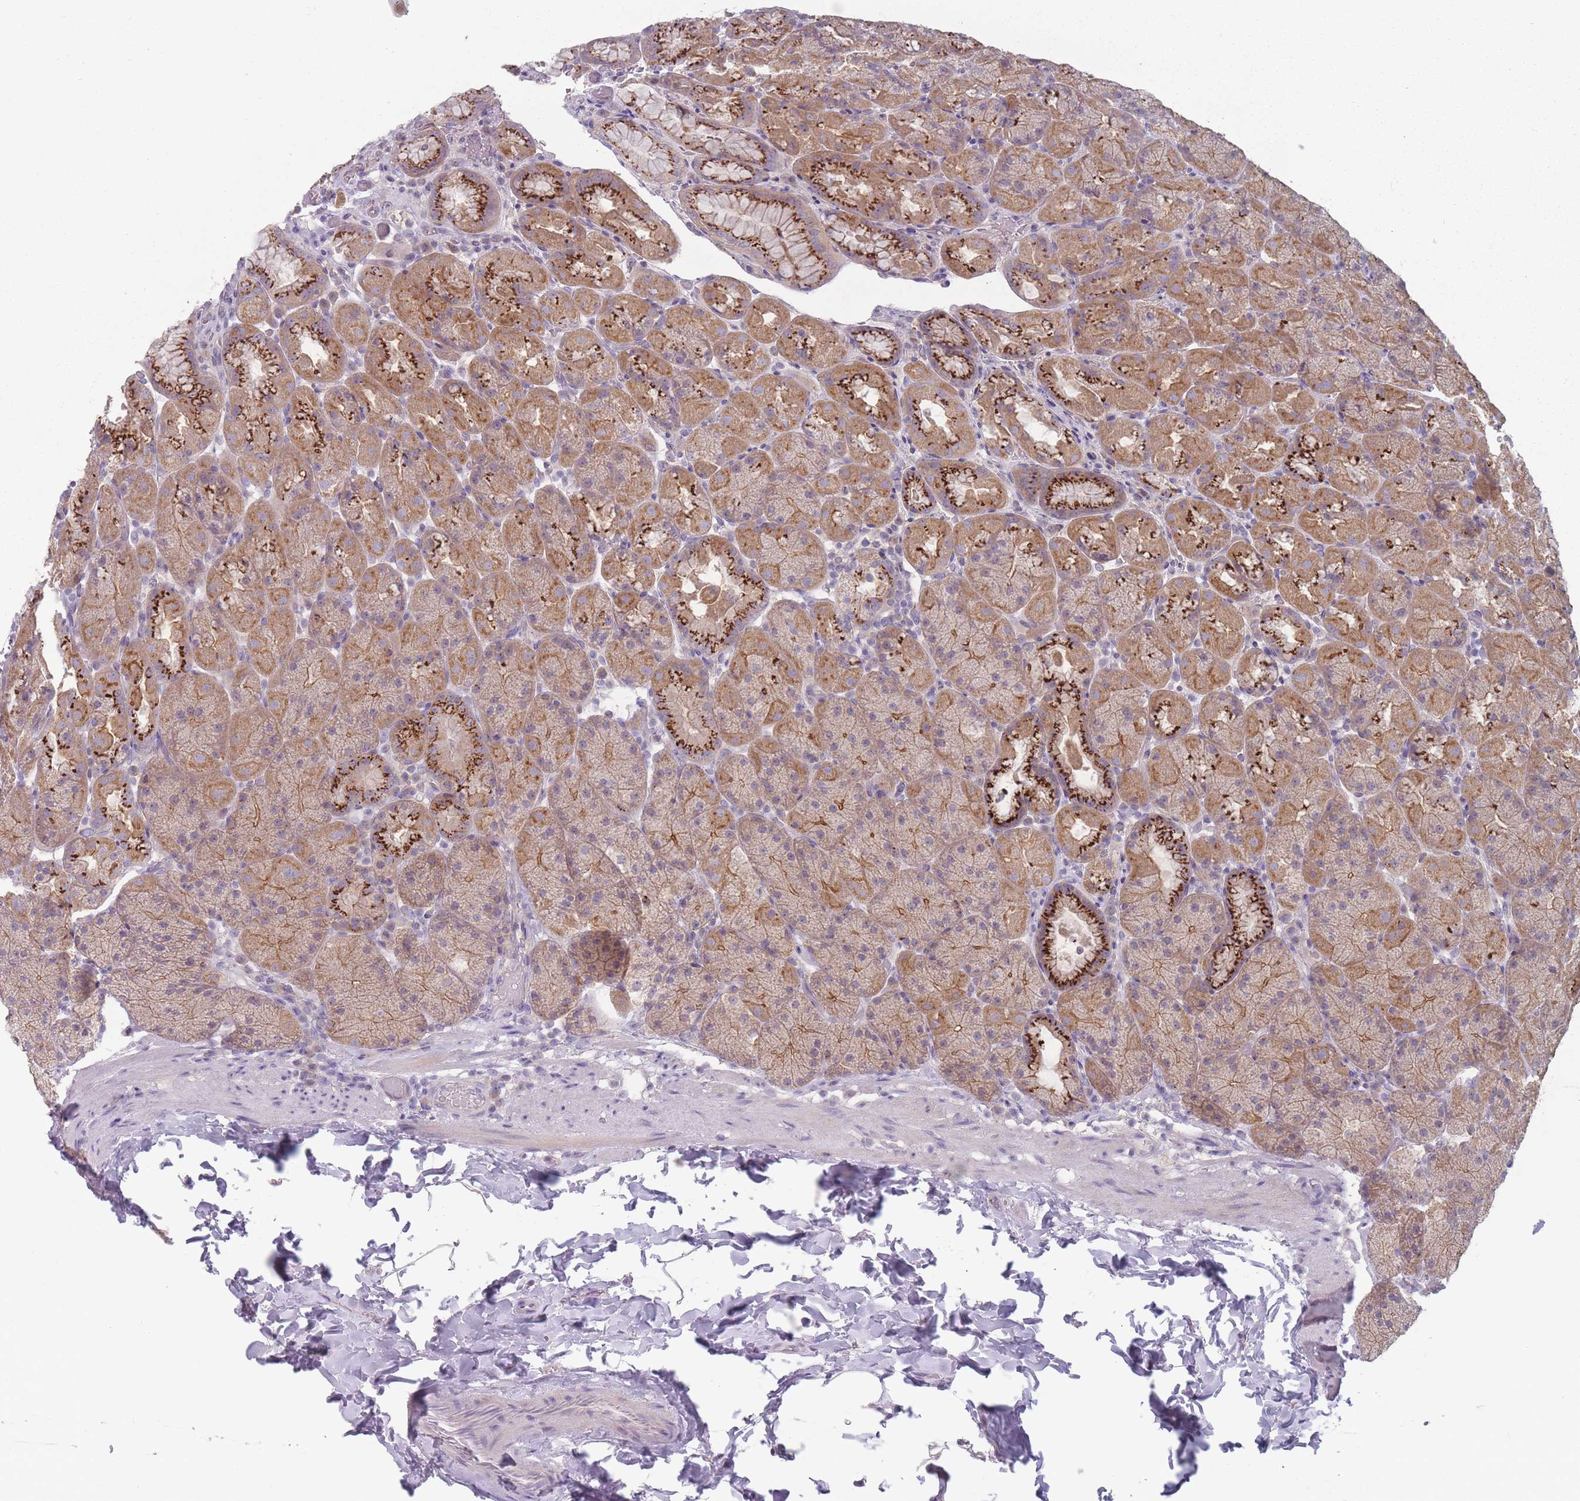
{"staining": {"intensity": "strong", "quantity": "25%-75%", "location": "cytoplasmic/membranous"}, "tissue": "stomach", "cell_type": "Glandular cells", "image_type": "normal", "snomed": [{"axis": "morphology", "description": "Normal tissue, NOS"}, {"axis": "topography", "description": "Stomach, upper"}, {"axis": "topography", "description": "Stomach, lower"}], "caption": "Immunohistochemistry photomicrograph of unremarkable stomach stained for a protein (brown), which exhibits high levels of strong cytoplasmic/membranous positivity in about 25%-75% of glandular cells.", "gene": "AKAIN1", "patient": {"sex": "male", "age": 67}}